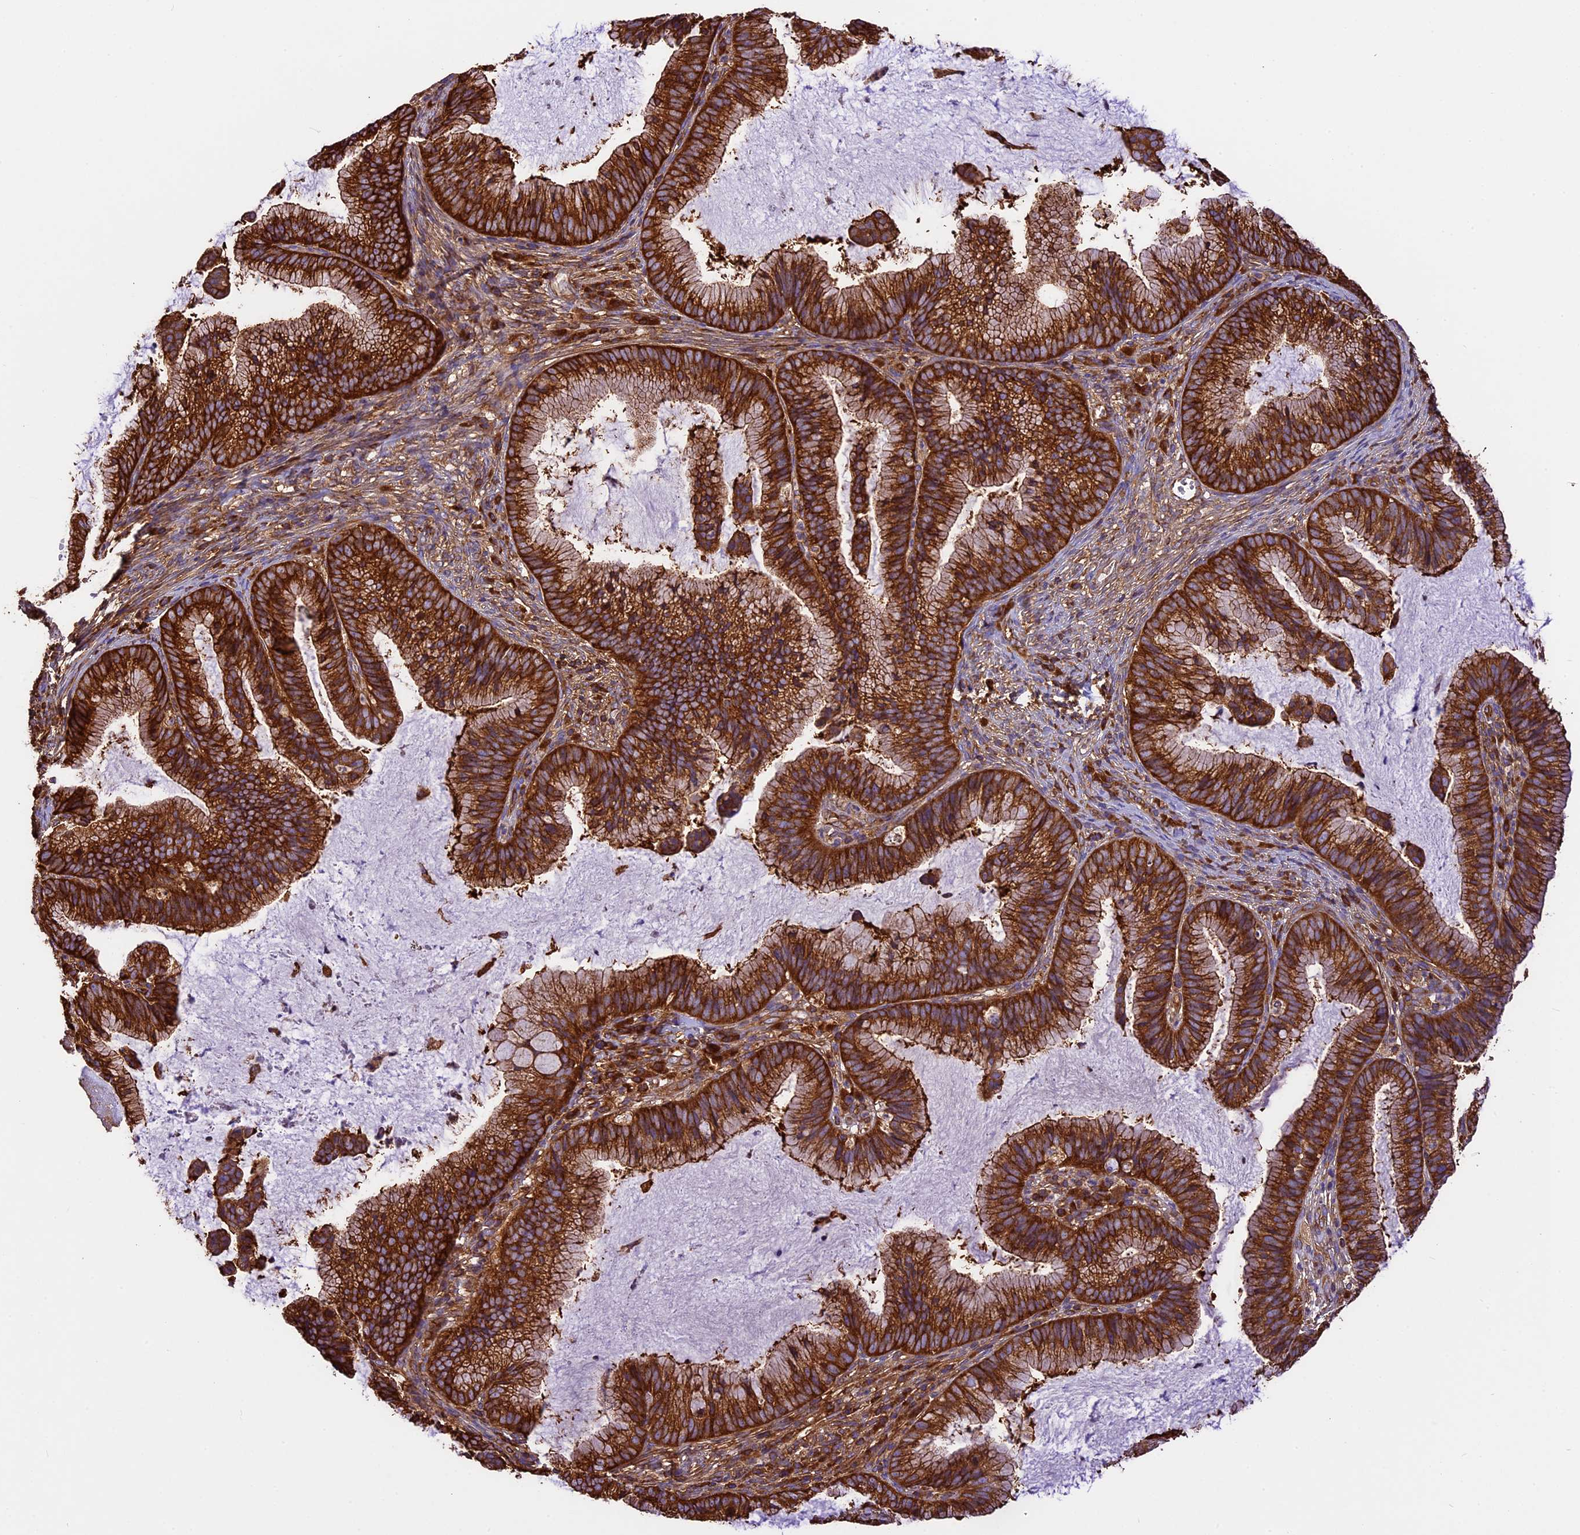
{"staining": {"intensity": "strong", "quantity": ">75%", "location": "cytoplasmic/membranous"}, "tissue": "cervical cancer", "cell_type": "Tumor cells", "image_type": "cancer", "snomed": [{"axis": "morphology", "description": "Adenocarcinoma, NOS"}, {"axis": "topography", "description": "Cervix"}], "caption": "Immunohistochemical staining of adenocarcinoma (cervical) exhibits high levels of strong cytoplasmic/membranous protein positivity in approximately >75% of tumor cells.", "gene": "KARS1", "patient": {"sex": "female", "age": 36}}